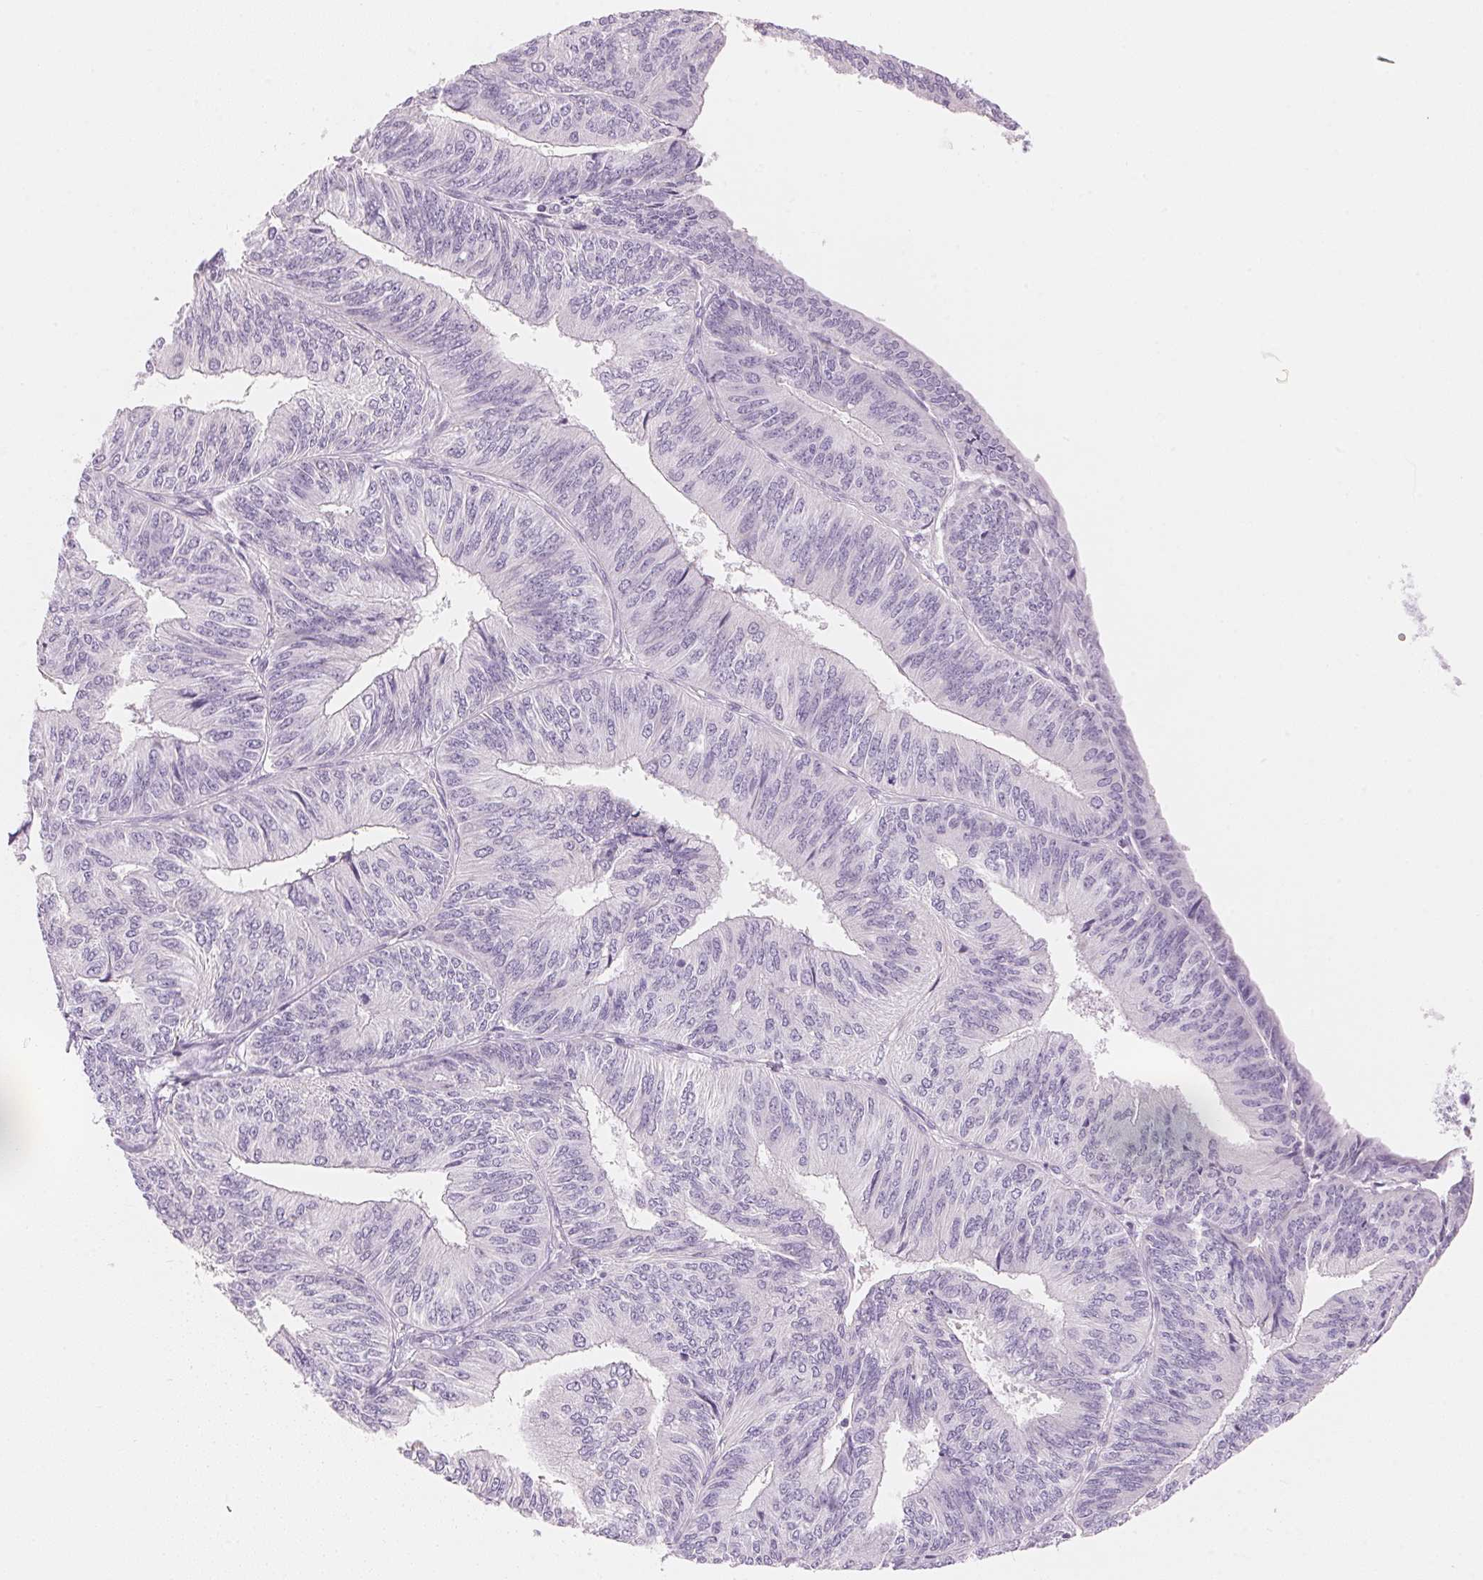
{"staining": {"intensity": "negative", "quantity": "none", "location": "none"}, "tissue": "endometrial cancer", "cell_type": "Tumor cells", "image_type": "cancer", "snomed": [{"axis": "morphology", "description": "Adenocarcinoma, NOS"}, {"axis": "topography", "description": "Endometrium"}], "caption": "The IHC image has no significant expression in tumor cells of endometrial cancer tissue.", "gene": "HOXB13", "patient": {"sex": "female", "age": 58}}